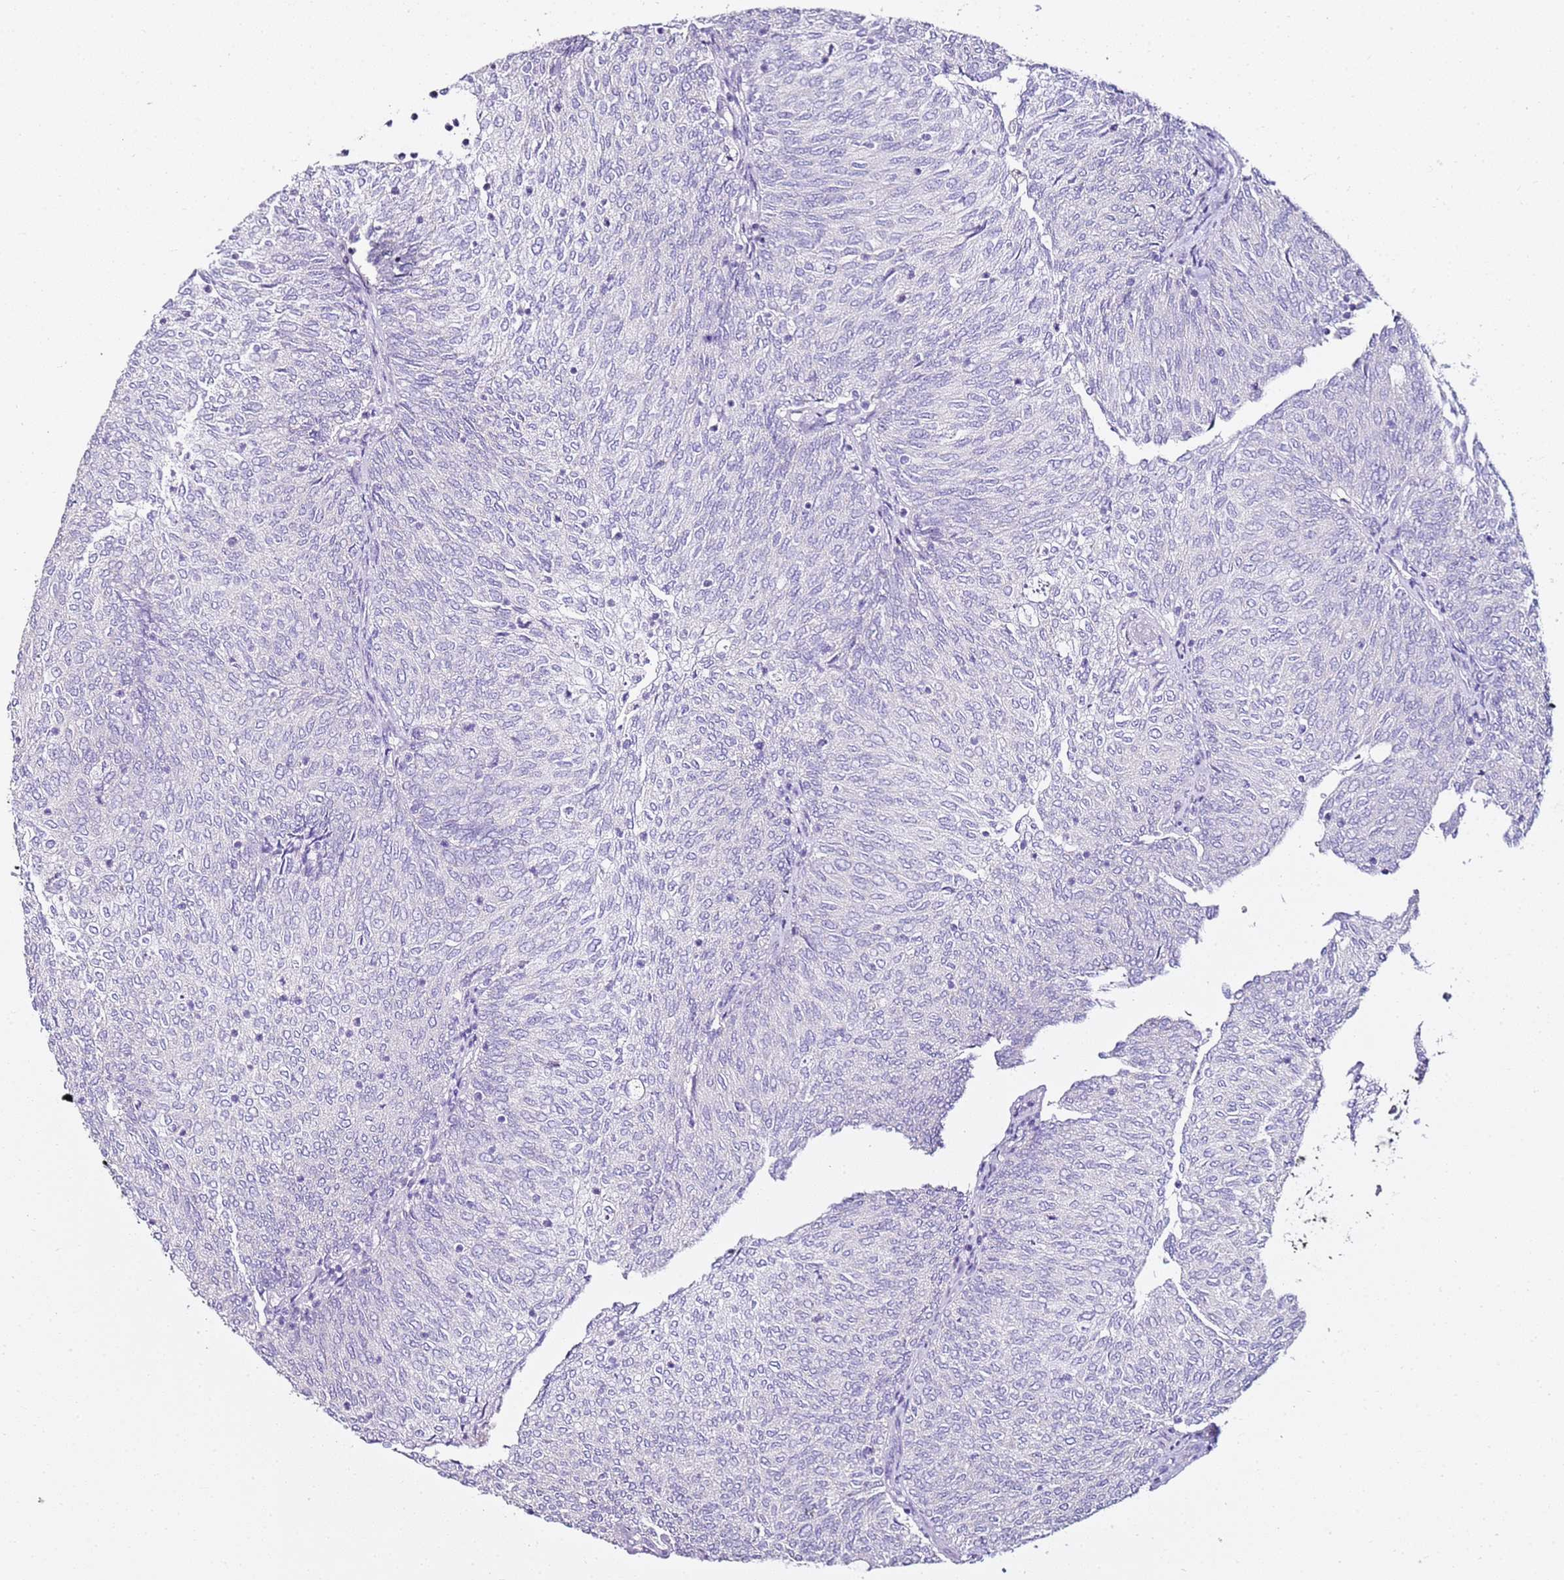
{"staining": {"intensity": "negative", "quantity": "none", "location": "none"}, "tissue": "urothelial cancer", "cell_type": "Tumor cells", "image_type": "cancer", "snomed": [{"axis": "morphology", "description": "Urothelial carcinoma, High grade"}, {"axis": "topography", "description": "Urinary bladder"}], "caption": "Tumor cells are negative for protein expression in human urothelial cancer.", "gene": "MYBPC3", "patient": {"sex": "female", "age": 79}}